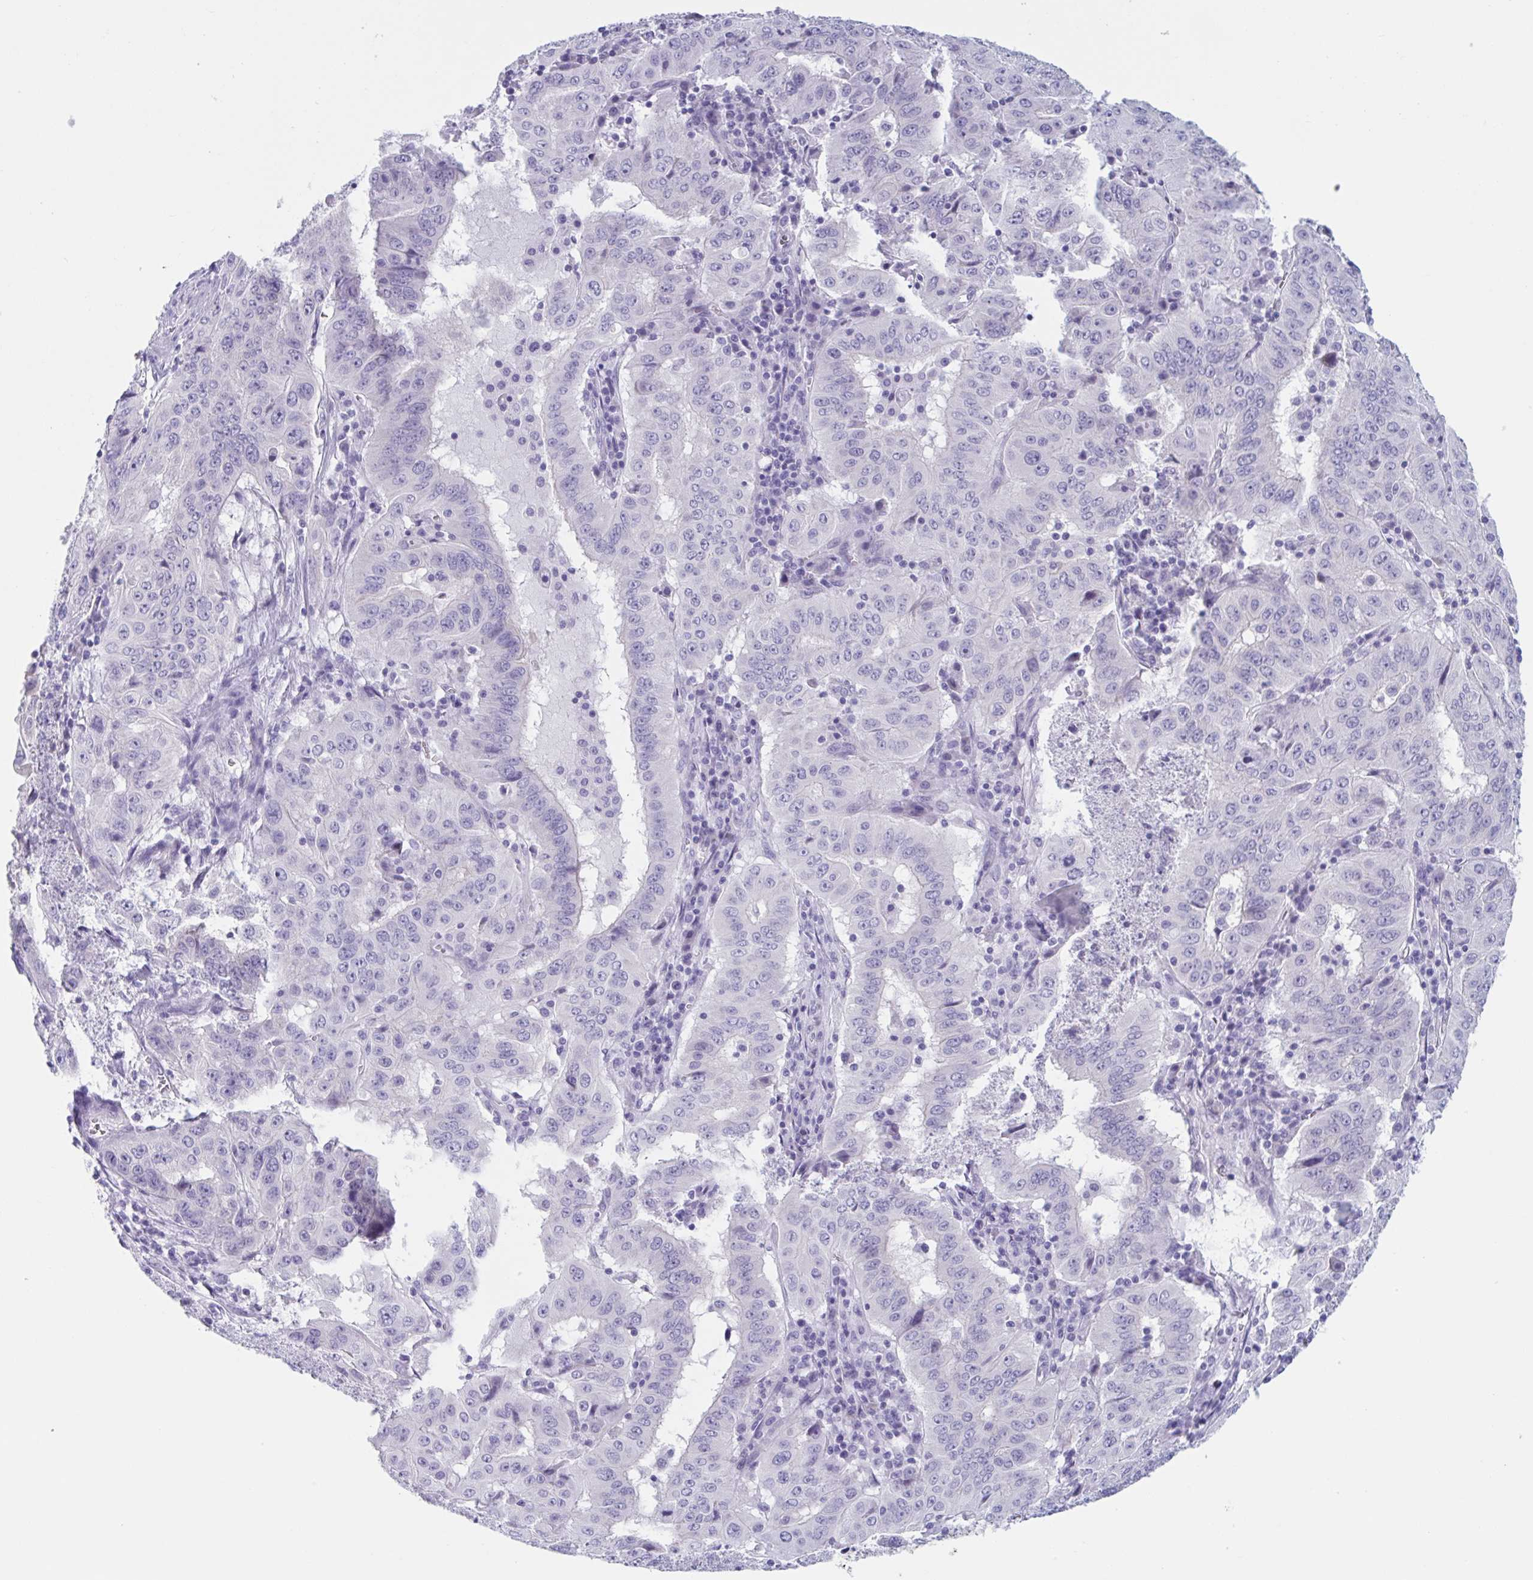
{"staining": {"intensity": "negative", "quantity": "none", "location": "none"}, "tissue": "pancreatic cancer", "cell_type": "Tumor cells", "image_type": "cancer", "snomed": [{"axis": "morphology", "description": "Adenocarcinoma, NOS"}, {"axis": "topography", "description": "Pancreas"}], "caption": "Immunohistochemistry photomicrograph of human pancreatic cancer stained for a protein (brown), which displays no expression in tumor cells. (DAB immunohistochemistry (IHC) with hematoxylin counter stain).", "gene": "HSD11B2", "patient": {"sex": "male", "age": 63}}